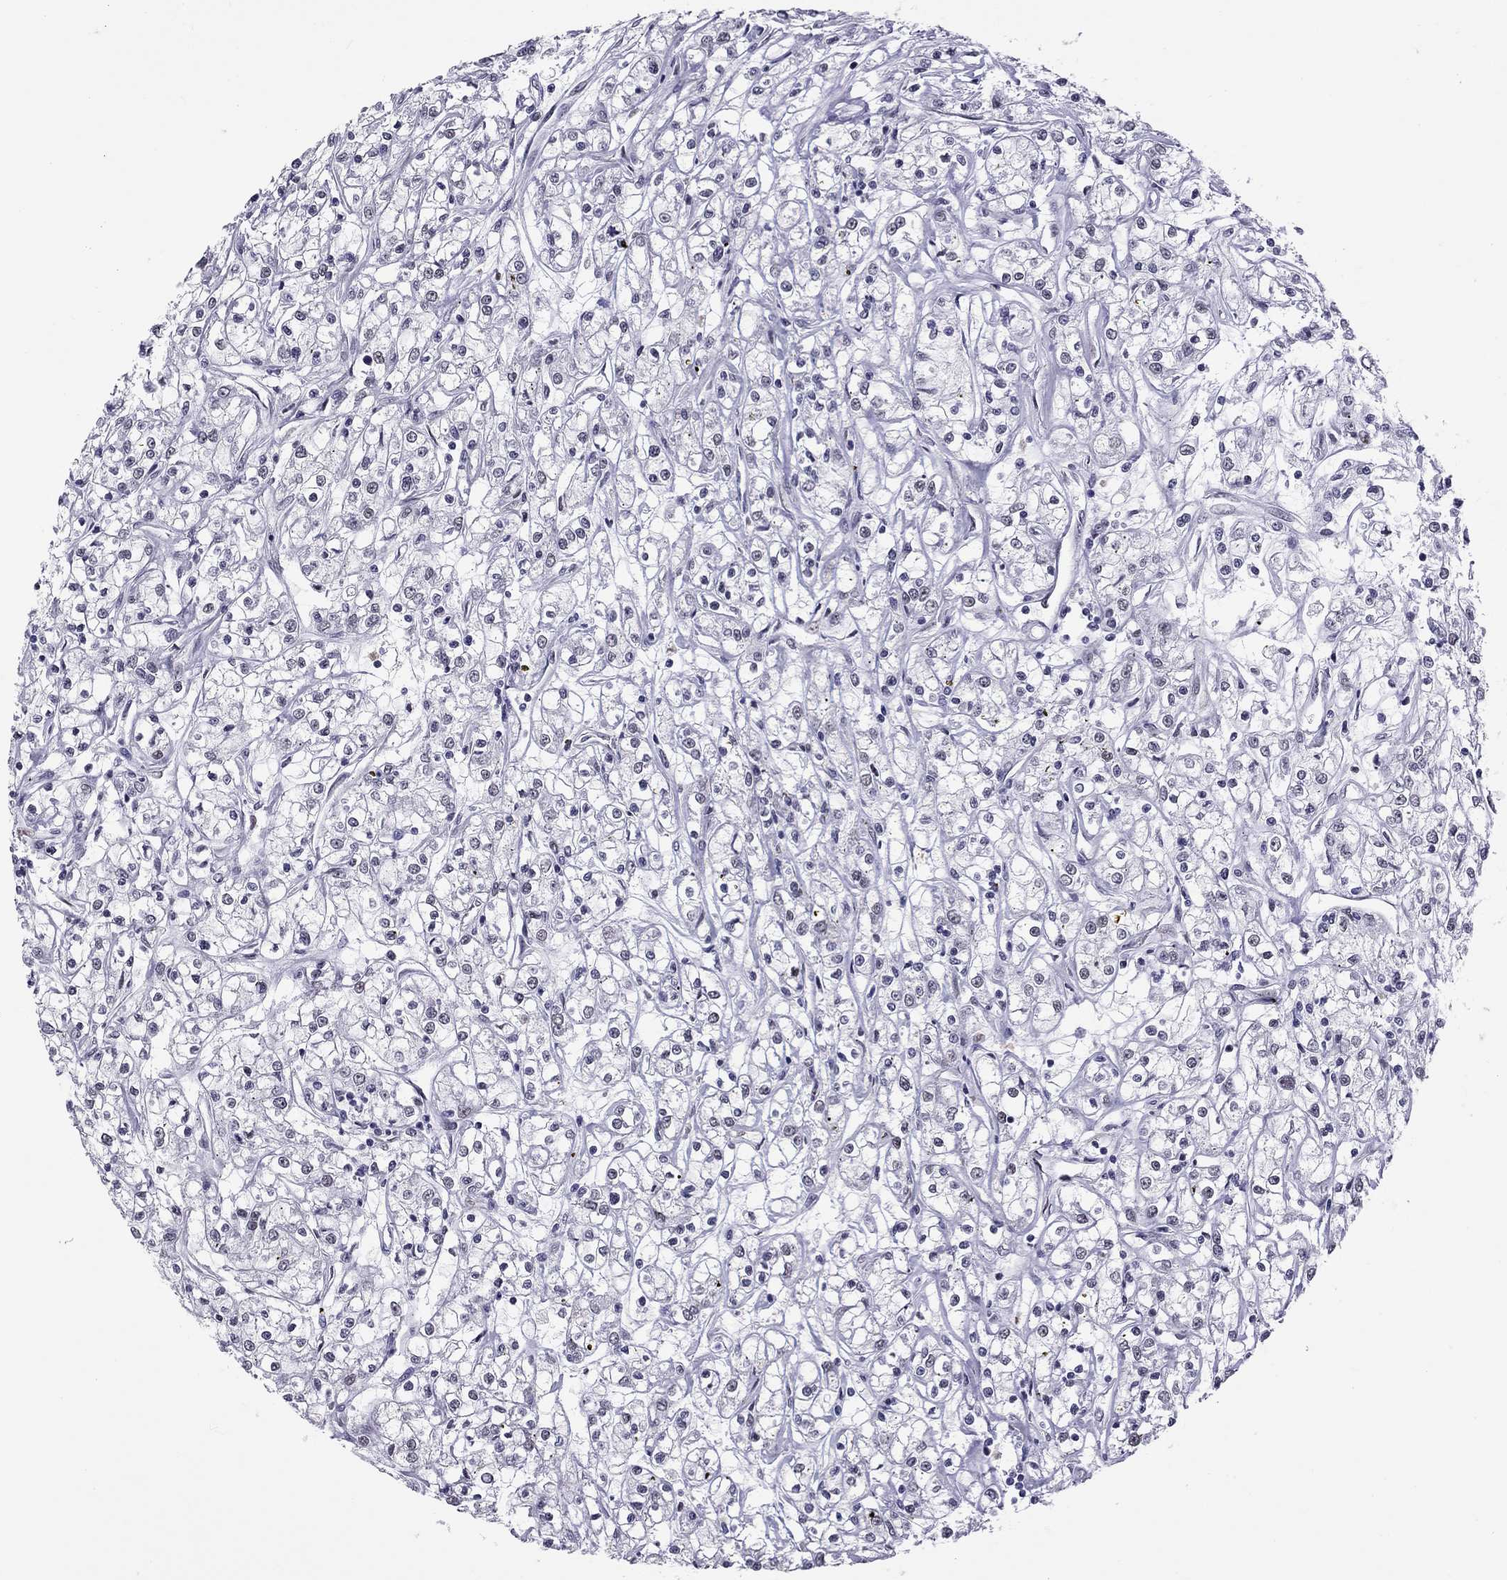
{"staining": {"intensity": "negative", "quantity": "none", "location": "none"}, "tissue": "renal cancer", "cell_type": "Tumor cells", "image_type": "cancer", "snomed": [{"axis": "morphology", "description": "Adenocarcinoma, NOS"}, {"axis": "topography", "description": "Kidney"}], "caption": "The image exhibits no significant positivity in tumor cells of adenocarcinoma (renal).", "gene": "PPP1R3A", "patient": {"sex": "female", "age": 59}}